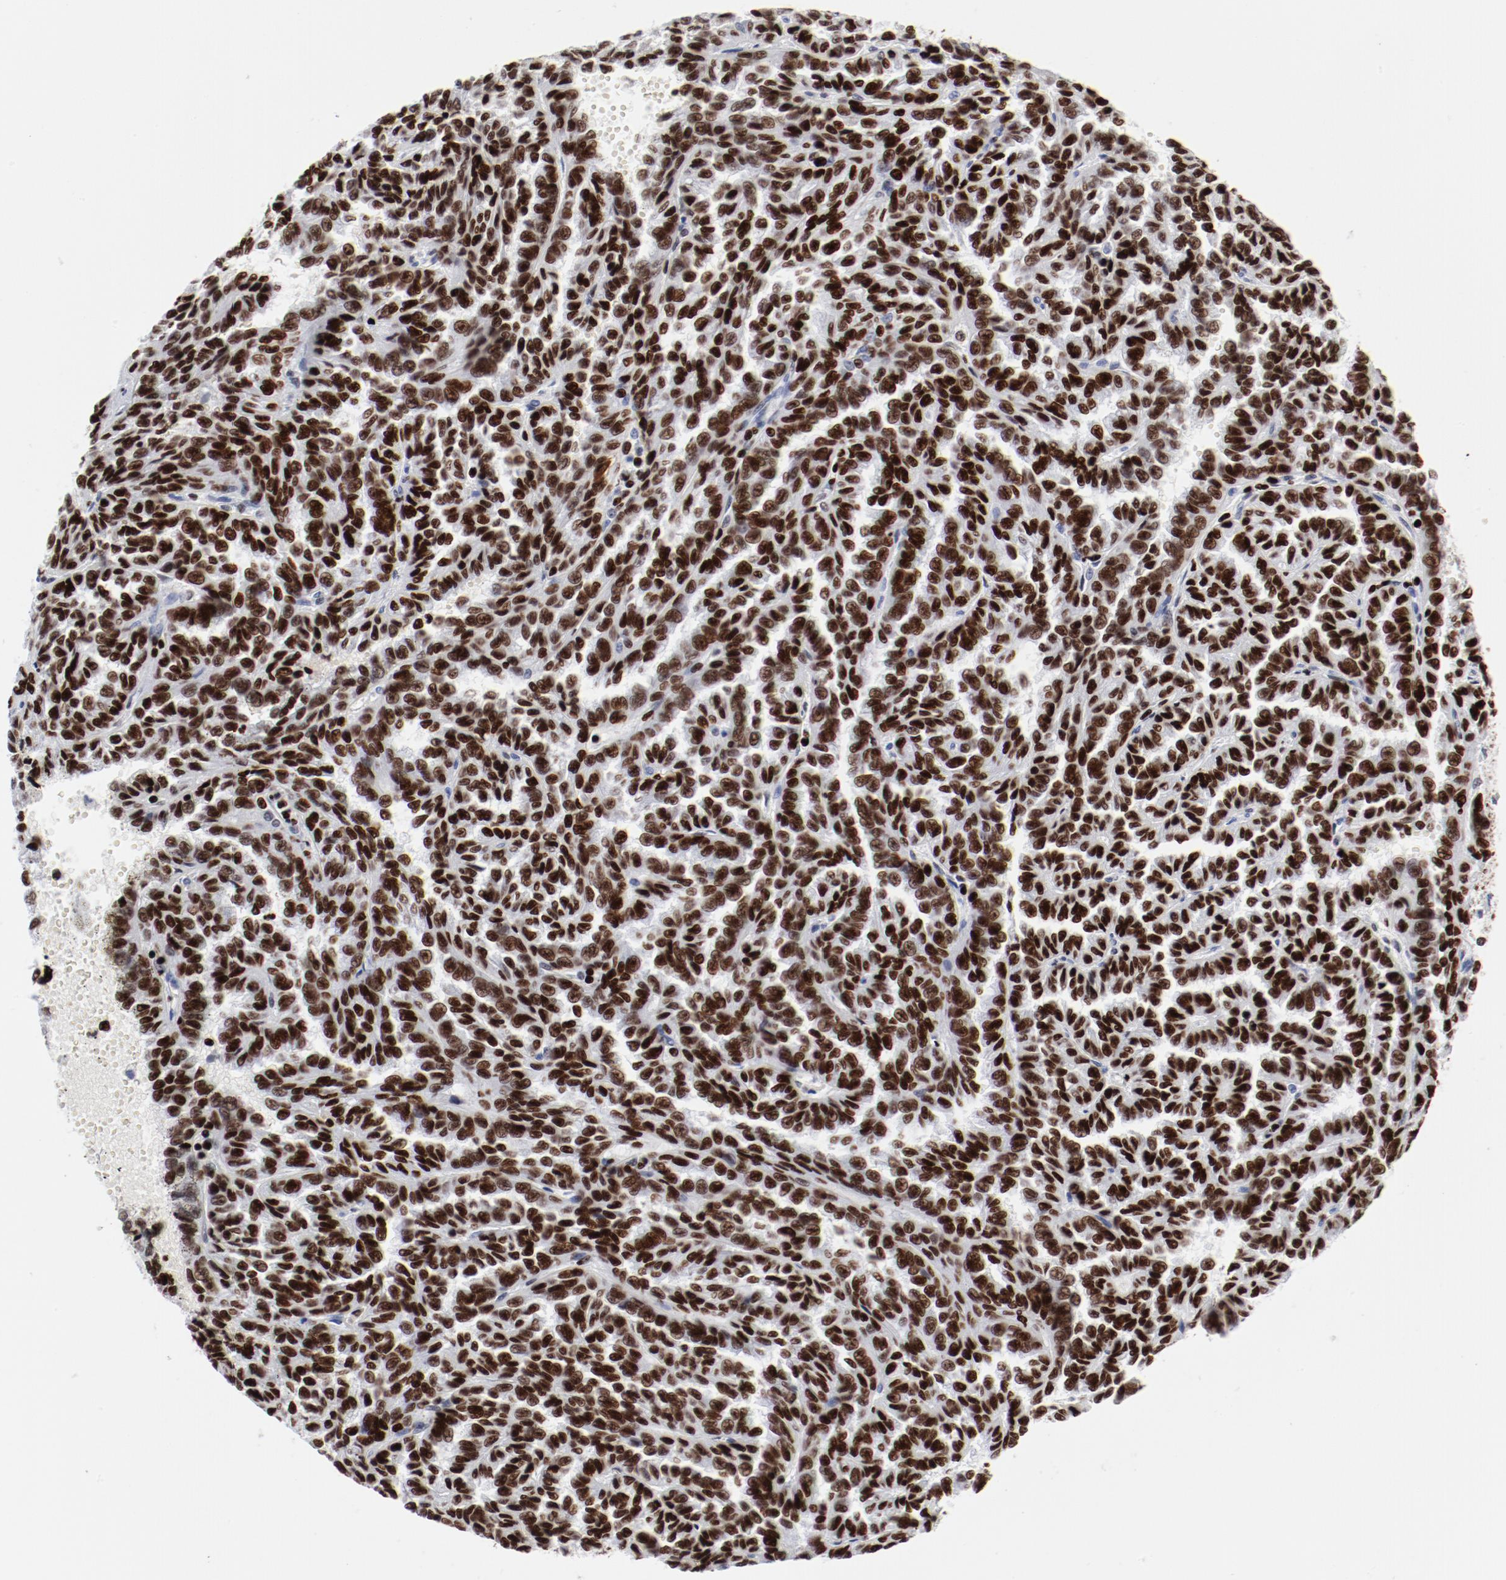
{"staining": {"intensity": "strong", "quantity": ">75%", "location": "nuclear"}, "tissue": "renal cancer", "cell_type": "Tumor cells", "image_type": "cancer", "snomed": [{"axis": "morphology", "description": "Inflammation, NOS"}, {"axis": "morphology", "description": "Adenocarcinoma, NOS"}, {"axis": "topography", "description": "Kidney"}], "caption": "A brown stain labels strong nuclear expression of a protein in human renal adenocarcinoma tumor cells.", "gene": "SMARCC2", "patient": {"sex": "male", "age": 68}}